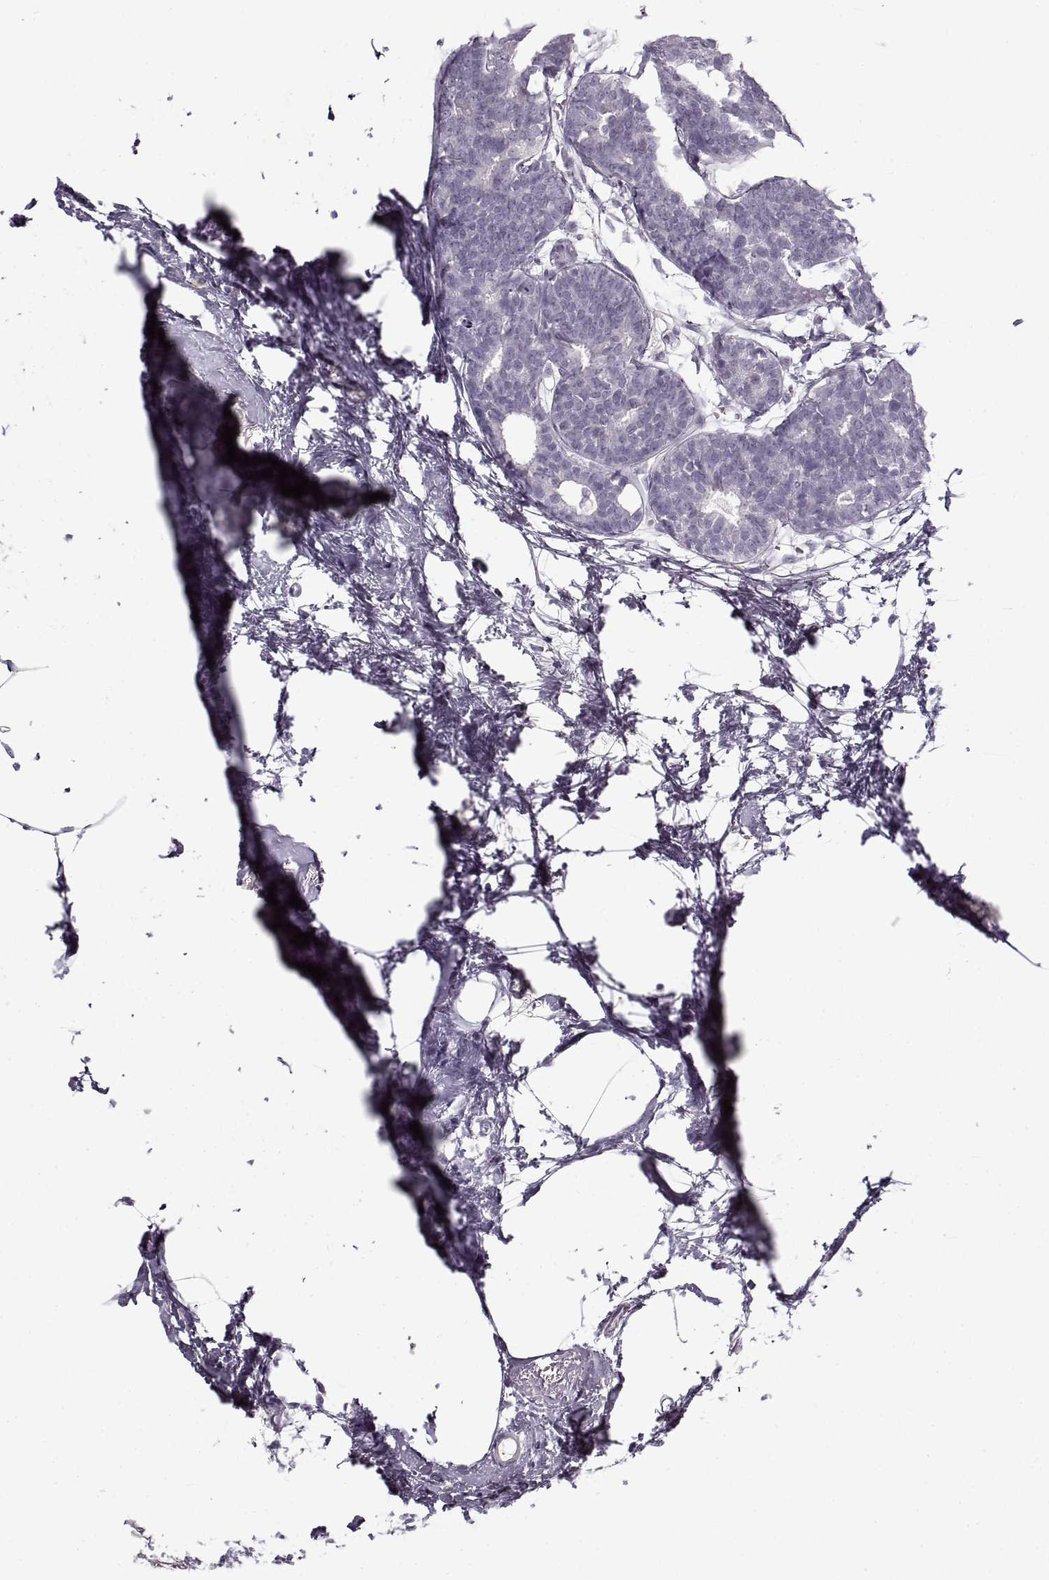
{"staining": {"intensity": "negative", "quantity": "none", "location": "none"}, "tissue": "breast cancer", "cell_type": "Tumor cells", "image_type": "cancer", "snomed": [{"axis": "morphology", "description": "Duct carcinoma"}, {"axis": "topography", "description": "Breast"}], "caption": "This micrograph is of breast invasive ductal carcinoma stained with immunohistochemistry to label a protein in brown with the nuclei are counter-stained blue. There is no positivity in tumor cells. (DAB IHC, high magnification).", "gene": "PNMT", "patient": {"sex": "female", "age": 40}}